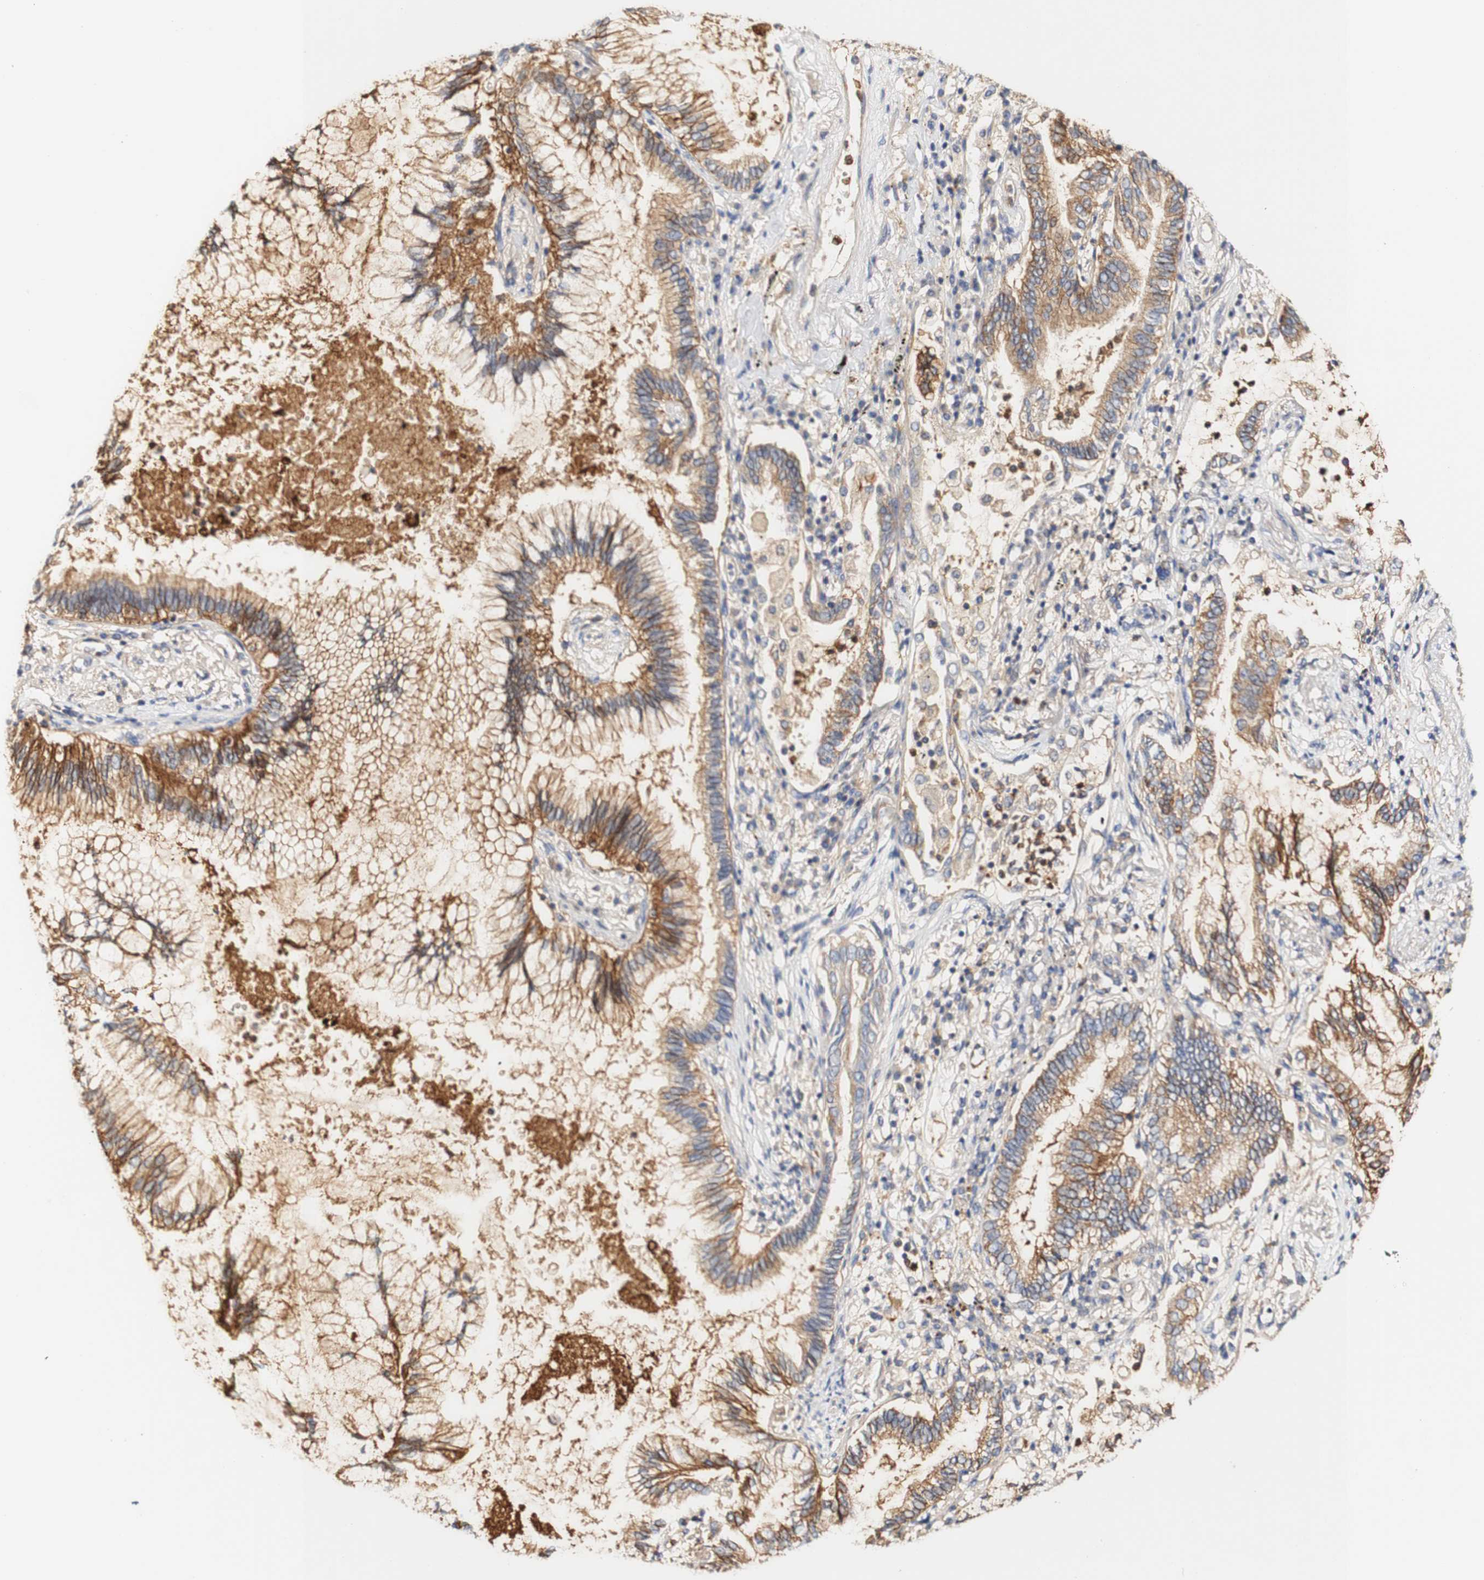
{"staining": {"intensity": "strong", "quantity": ">75%", "location": "cytoplasmic/membranous"}, "tissue": "lung cancer", "cell_type": "Tumor cells", "image_type": "cancer", "snomed": [{"axis": "morphology", "description": "Normal tissue, NOS"}, {"axis": "morphology", "description": "Adenocarcinoma, NOS"}, {"axis": "topography", "description": "Bronchus"}, {"axis": "topography", "description": "Lung"}], "caption": "Adenocarcinoma (lung) tissue displays strong cytoplasmic/membranous expression in approximately >75% of tumor cells (DAB (3,3'-diaminobenzidine) = brown stain, brightfield microscopy at high magnification).", "gene": "PCDH7", "patient": {"sex": "female", "age": 70}}